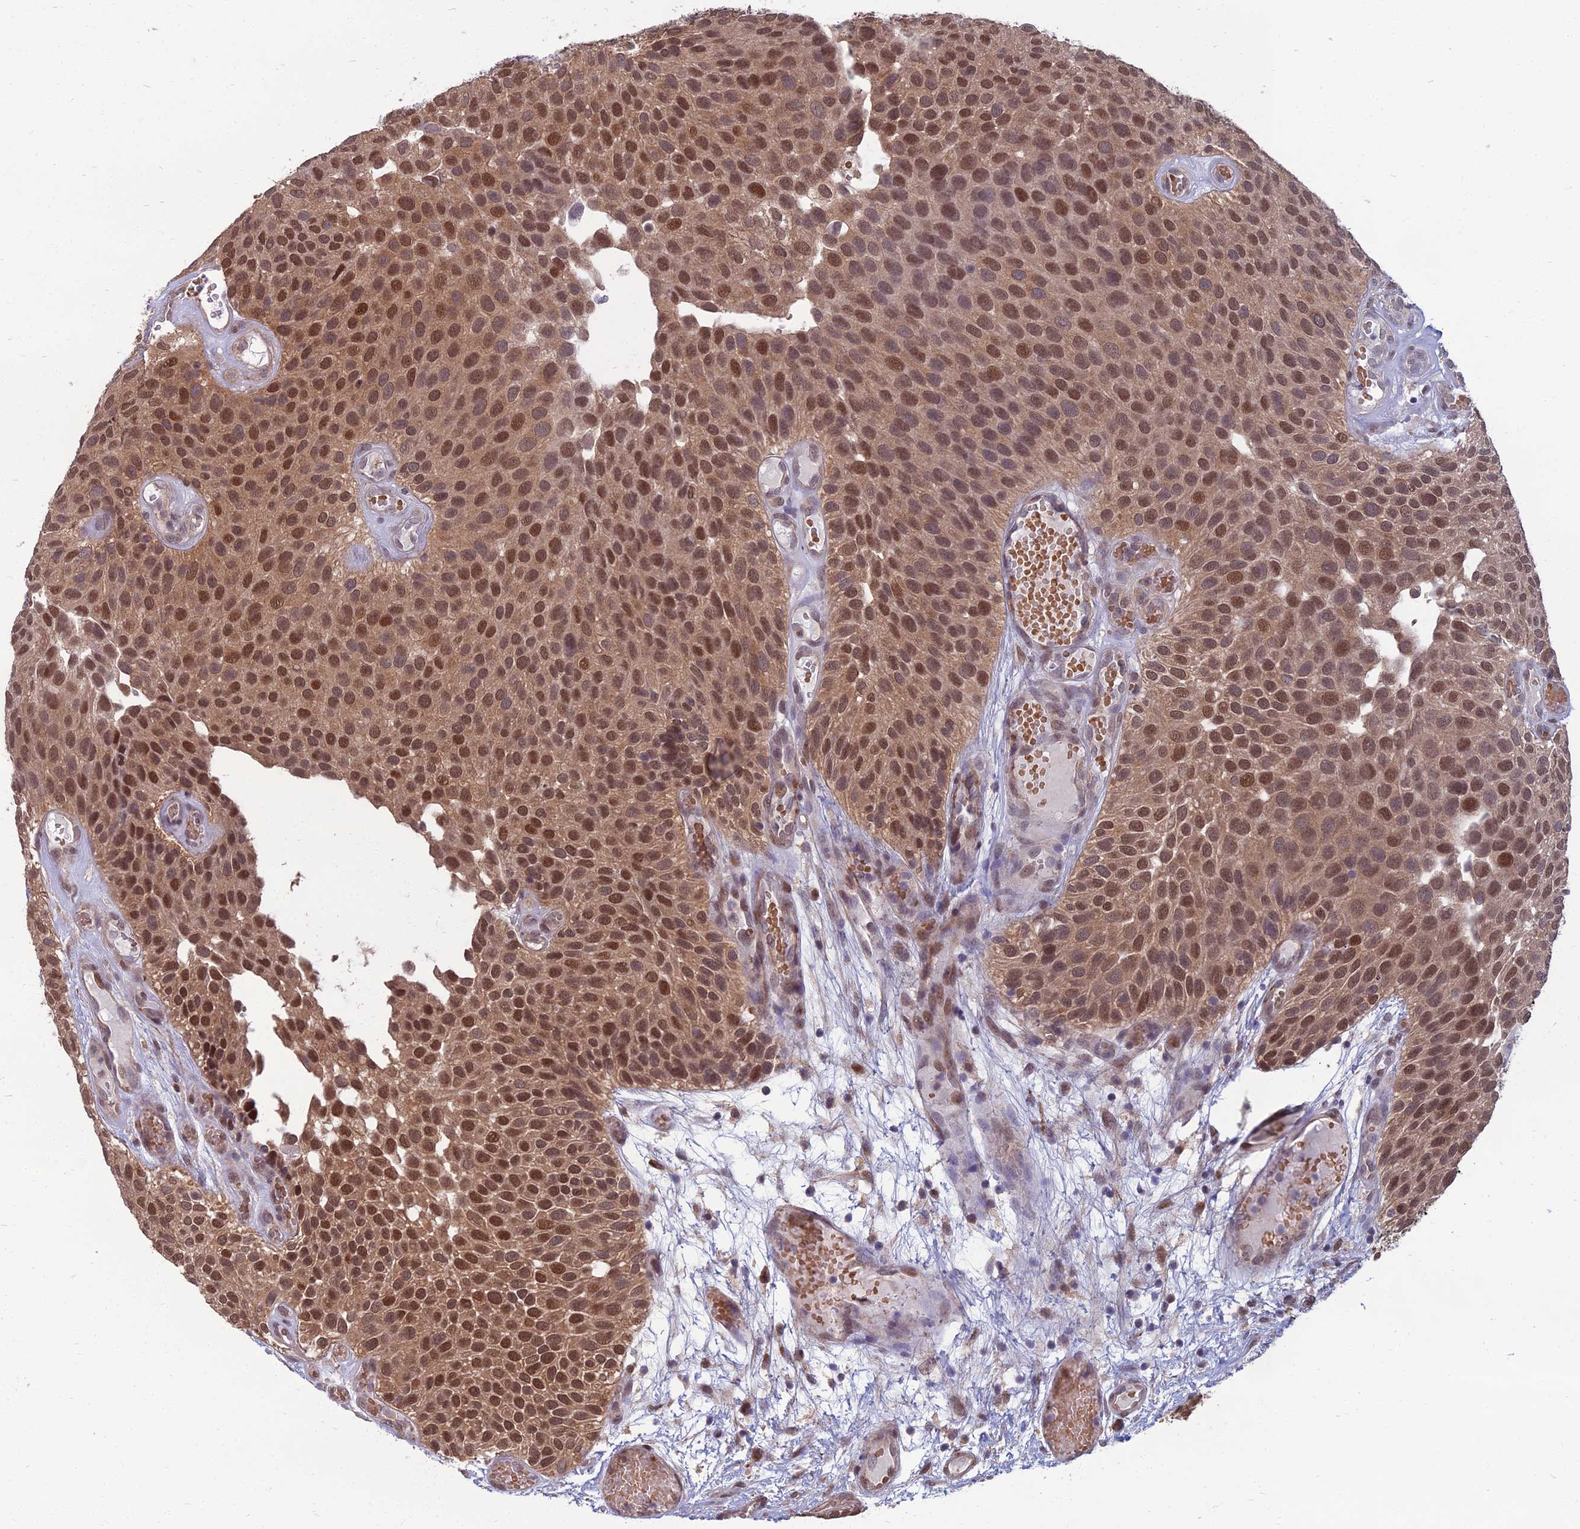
{"staining": {"intensity": "moderate", "quantity": ">75%", "location": "nuclear"}, "tissue": "urothelial cancer", "cell_type": "Tumor cells", "image_type": "cancer", "snomed": [{"axis": "morphology", "description": "Urothelial carcinoma, Low grade"}, {"axis": "topography", "description": "Urinary bladder"}], "caption": "The histopathology image demonstrates staining of low-grade urothelial carcinoma, revealing moderate nuclear protein expression (brown color) within tumor cells.", "gene": "NR4A3", "patient": {"sex": "male", "age": 89}}